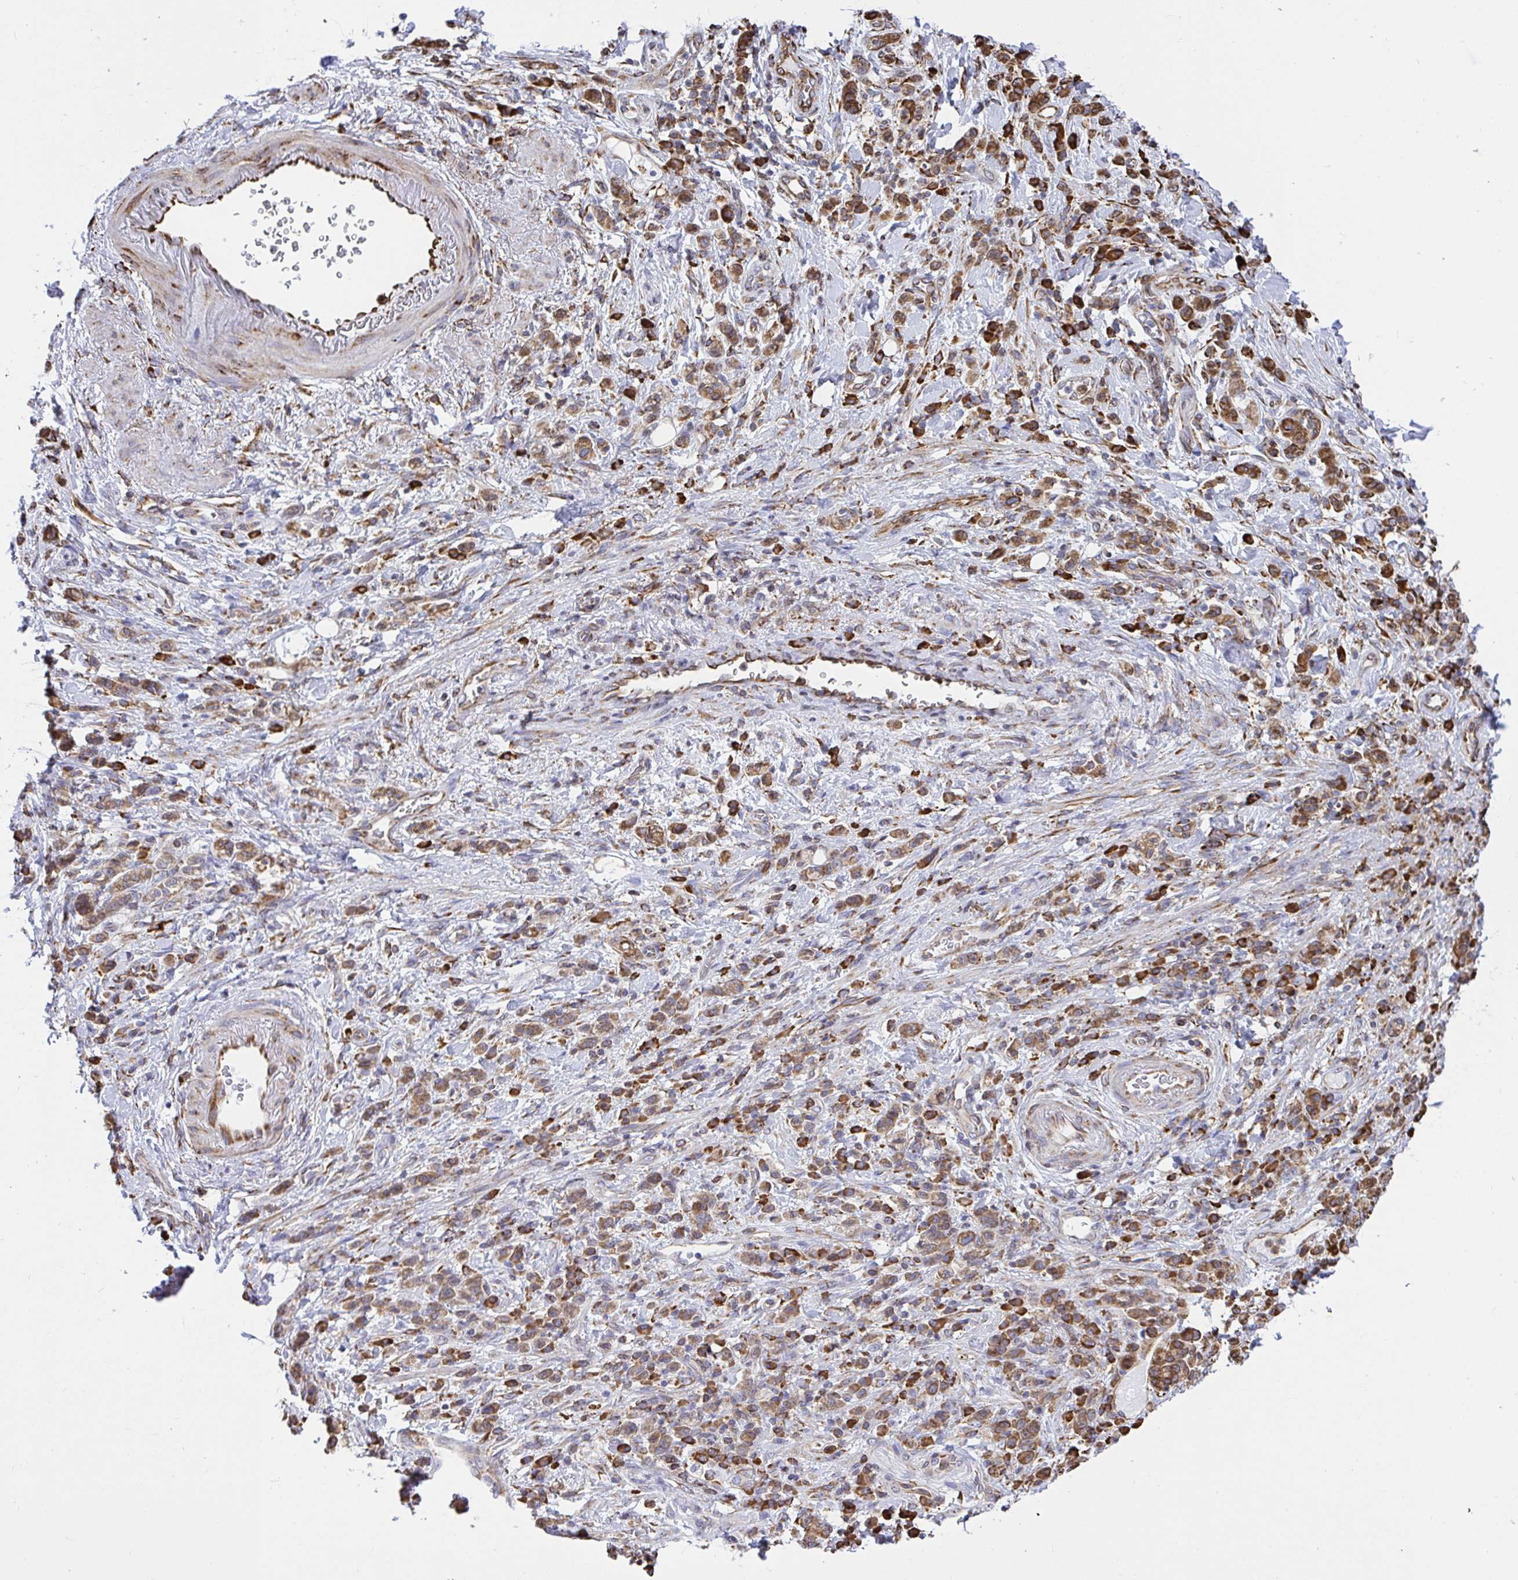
{"staining": {"intensity": "moderate", "quantity": ">75%", "location": "cytoplasmic/membranous"}, "tissue": "stomach cancer", "cell_type": "Tumor cells", "image_type": "cancer", "snomed": [{"axis": "morphology", "description": "Adenocarcinoma, NOS"}, {"axis": "topography", "description": "Stomach"}], "caption": "Protein staining exhibits moderate cytoplasmic/membranous expression in about >75% of tumor cells in adenocarcinoma (stomach).", "gene": "CLGN", "patient": {"sex": "male", "age": 77}}